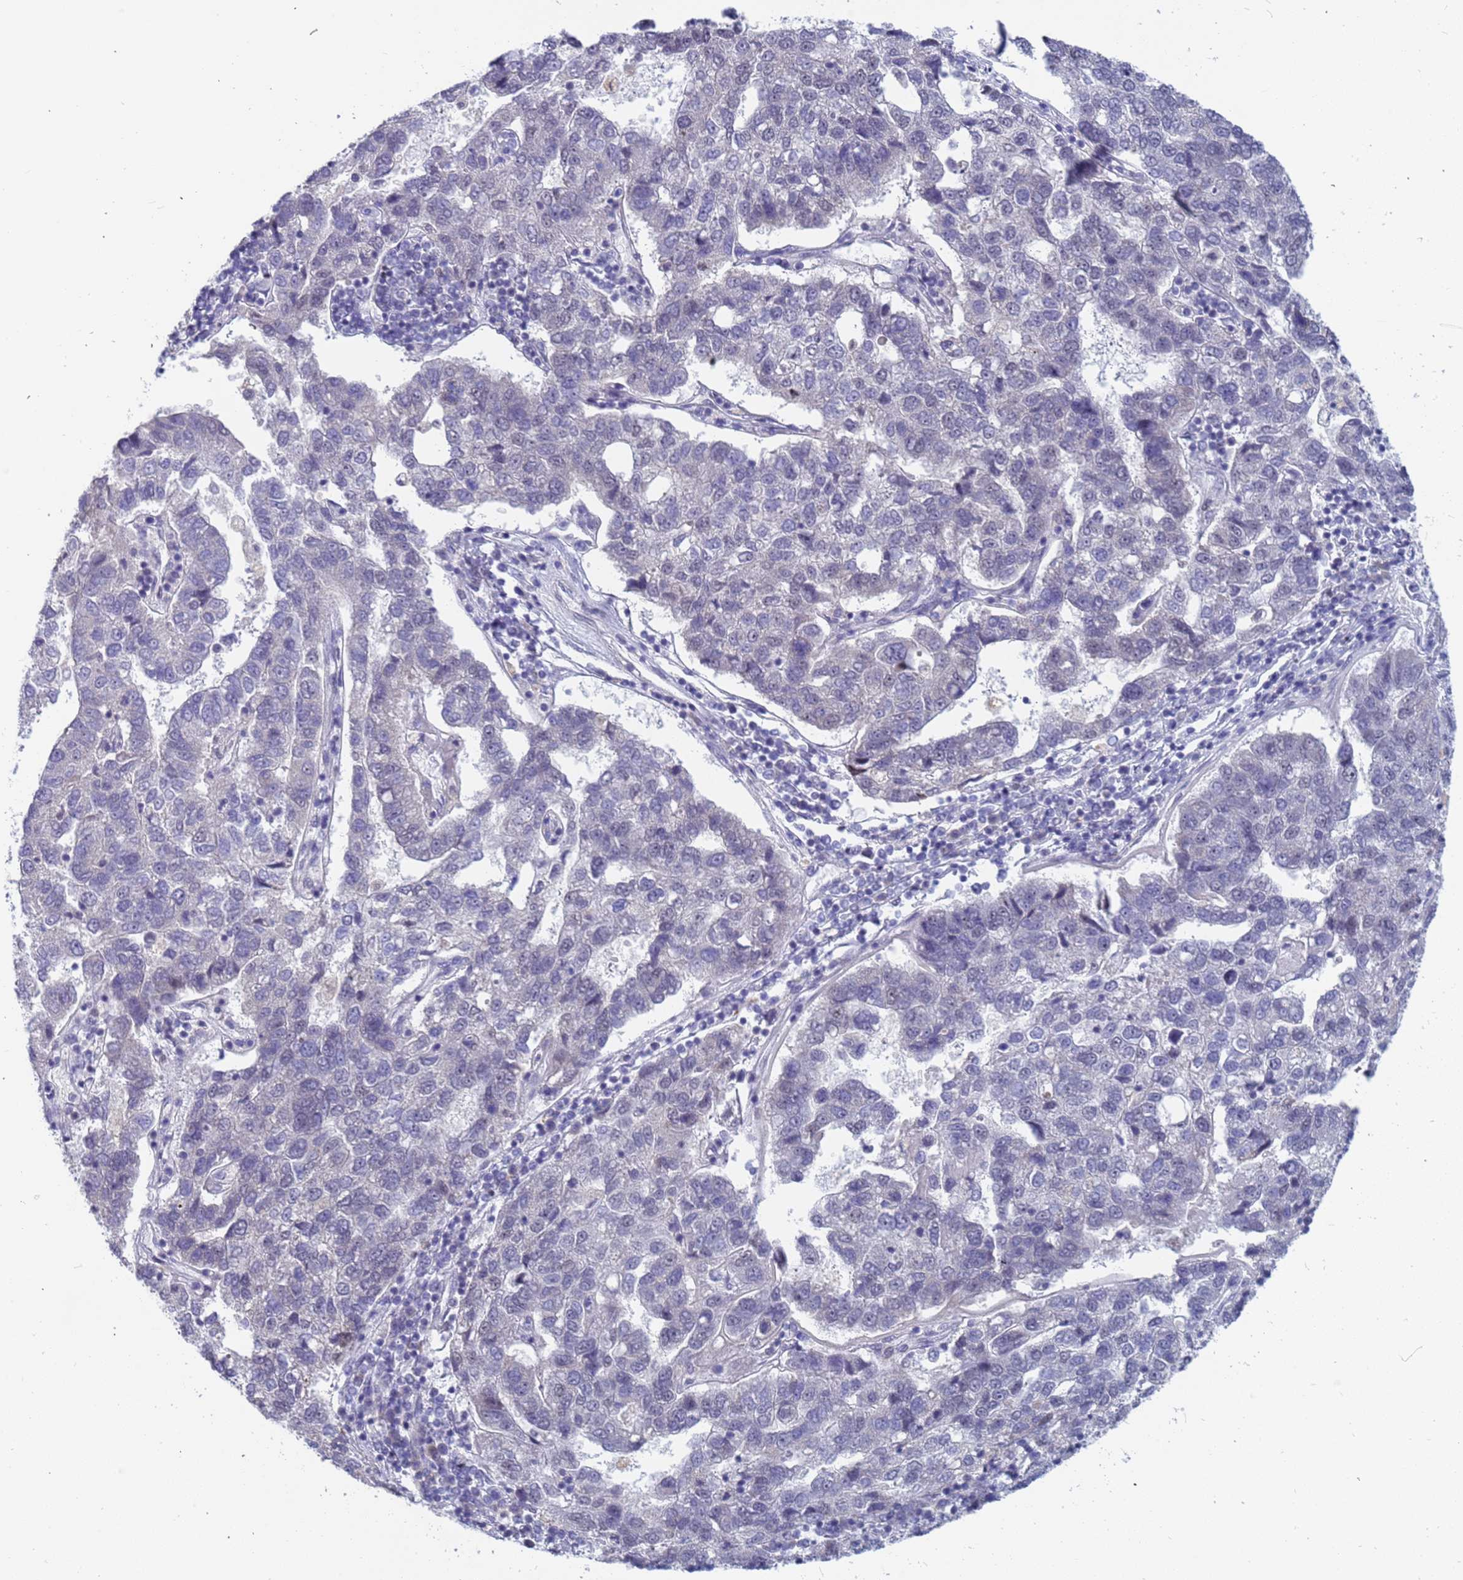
{"staining": {"intensity": "negative", "quantity": "none", "location": "none"}, "tissue": "pancreatic cancer", "cell_type": "Tumor cells", "image_type": "cancer", "snomed": [{"axis": "morphology", "description": "Adenocarcinoma, NOS"}, {"axis": "topography", "description": "Pancreas"}], "caption": "Immunohistochemical staining of pancreatic cancer (adenocarcinoma) displays no significant staining in tumor cells.", "gene": "CXorf65", "patient": {"sex": "female", "age": 61}}